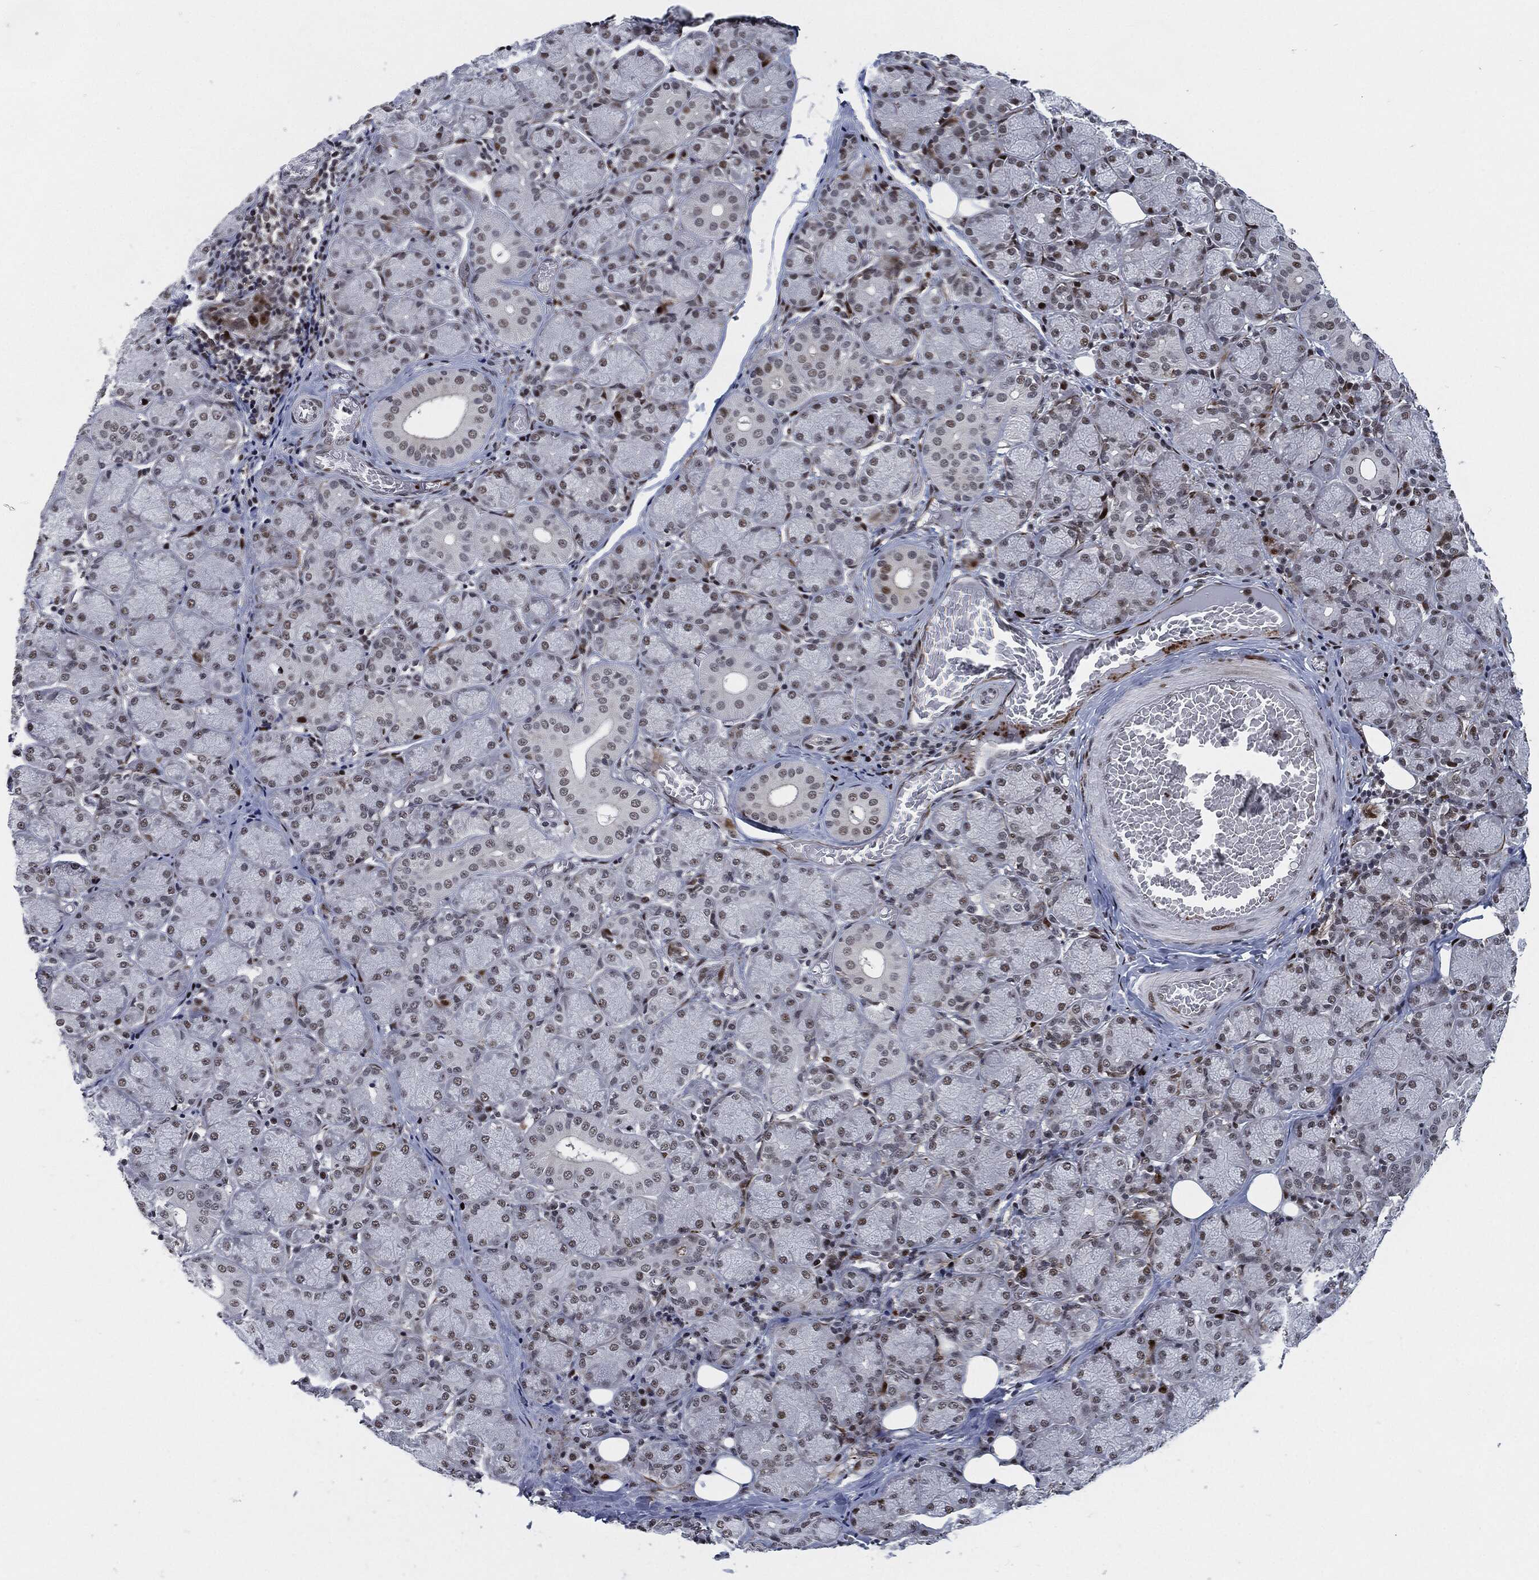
{"staining": {"intensity": "strong", "quantity": "<25%", "location": "nuclear"}, "tissue": "salivary gland", "cell_type": "Glandular cells", "image_type": "normal", "snomed": [{"axis": "morphology", "description": "Normal tissue, NOS"}, {"axis": "topography", "description": "Salivary gland"}, {"axis": "topography", "description": "Peripheral nerve tissue"}], "caption": "The histopathology image displays staining of normal salivary gland, revealing strong nuclear protein staining (brown color) within glandular cells.", "gene": "AKT2", "patient": {"sex": "female", "age": 24}}